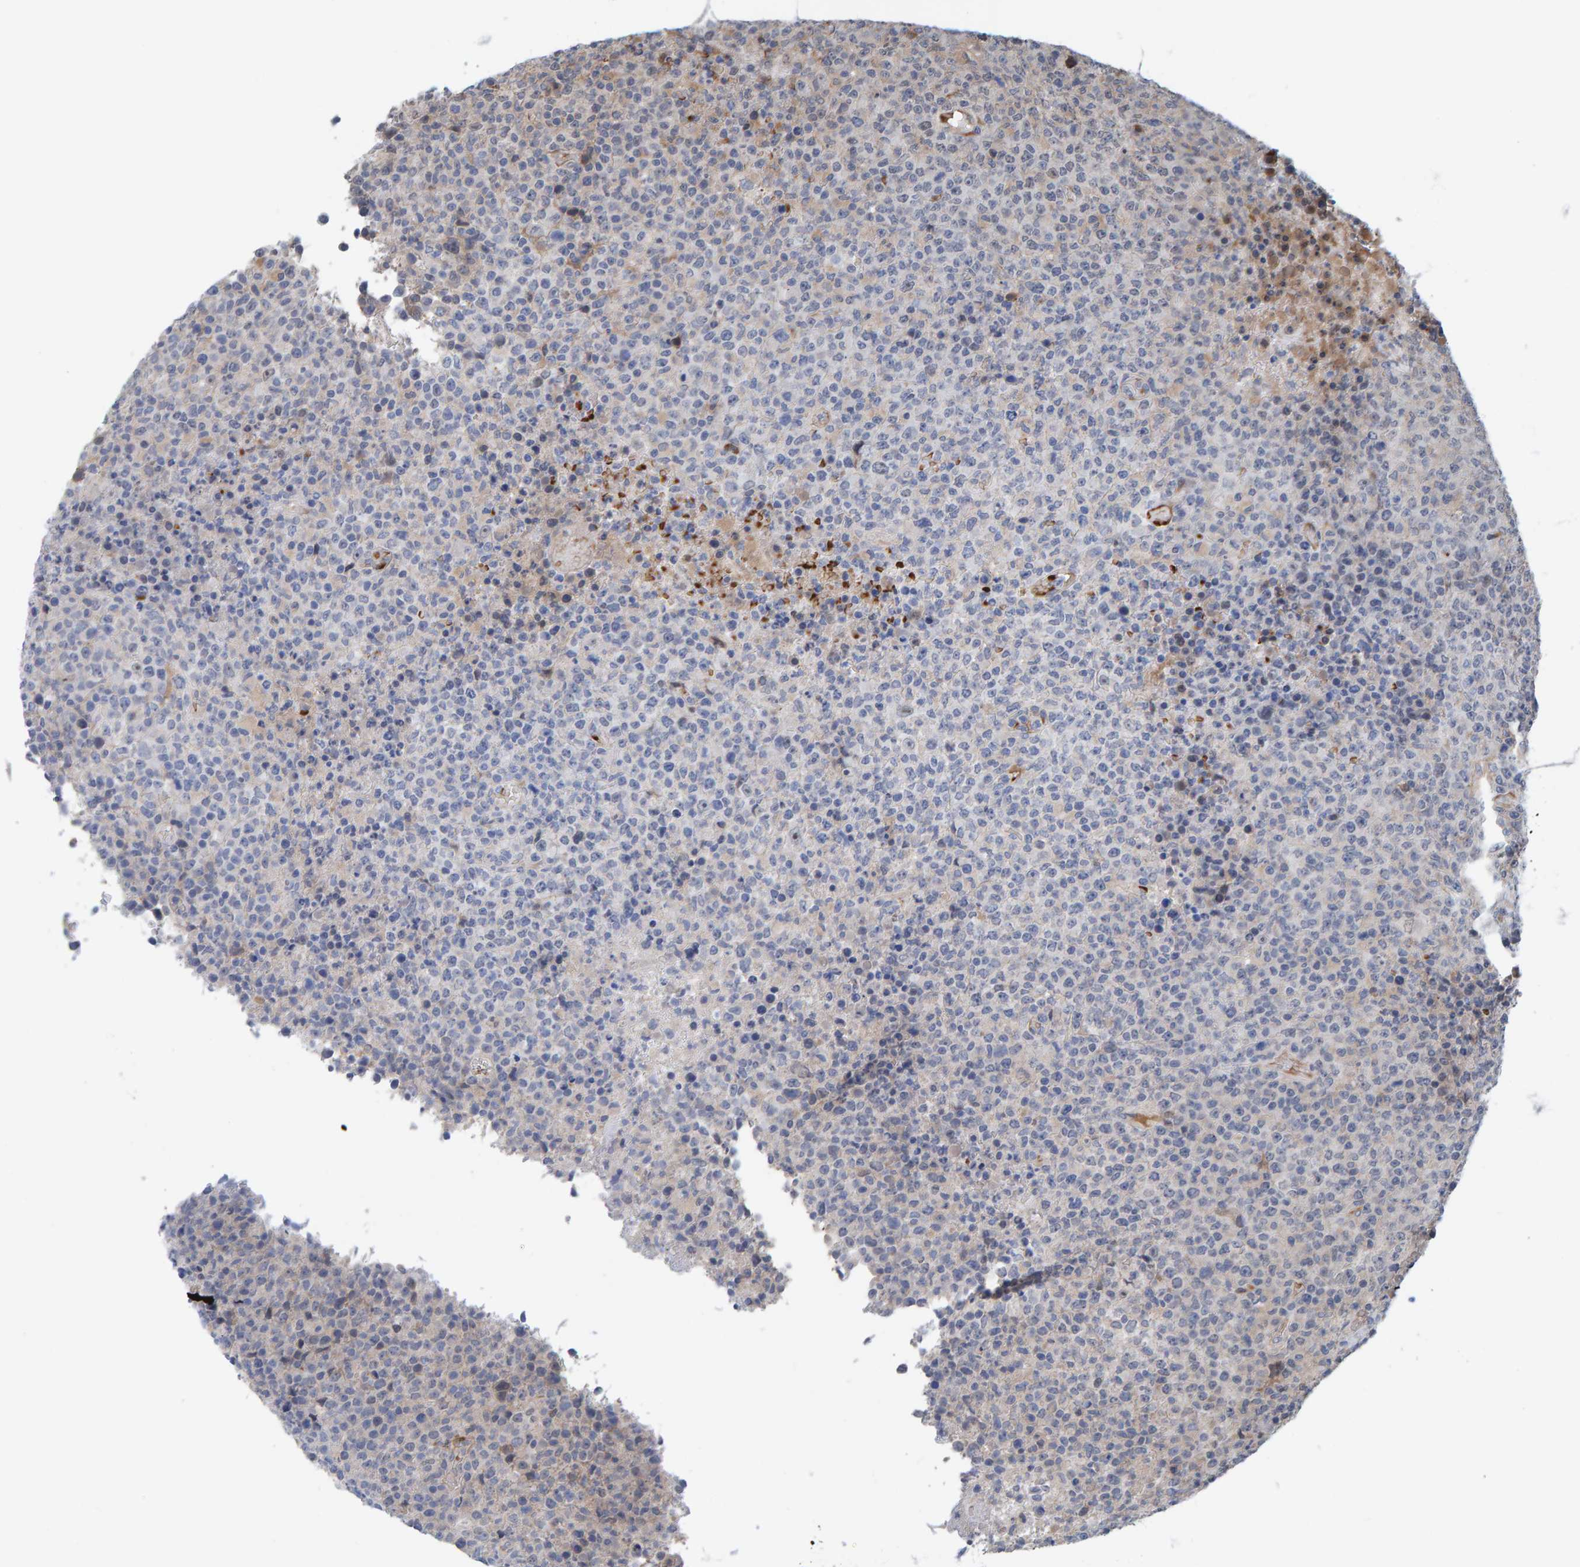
{"staining": {"intensity": "negative", "quantity": "none", "location": "none"}, "tissue": "lymphoma", "cell_type": "Tumor cells", "image_type": "cancer", "snomed": [{"axis": "morphology", "description": "Malignant lymphoma, non-Hodgkin's type, High grade"}, {"axis": "topography", "description": "Lymph node"}], "caption": "Micrograph shows no significant protein positivity in tumor cells of malignant lymphoma, non-Hodgkin's type (high-grade).", "gene": "MFSD6L", "patient": {"sex": "male", "age": 13}}